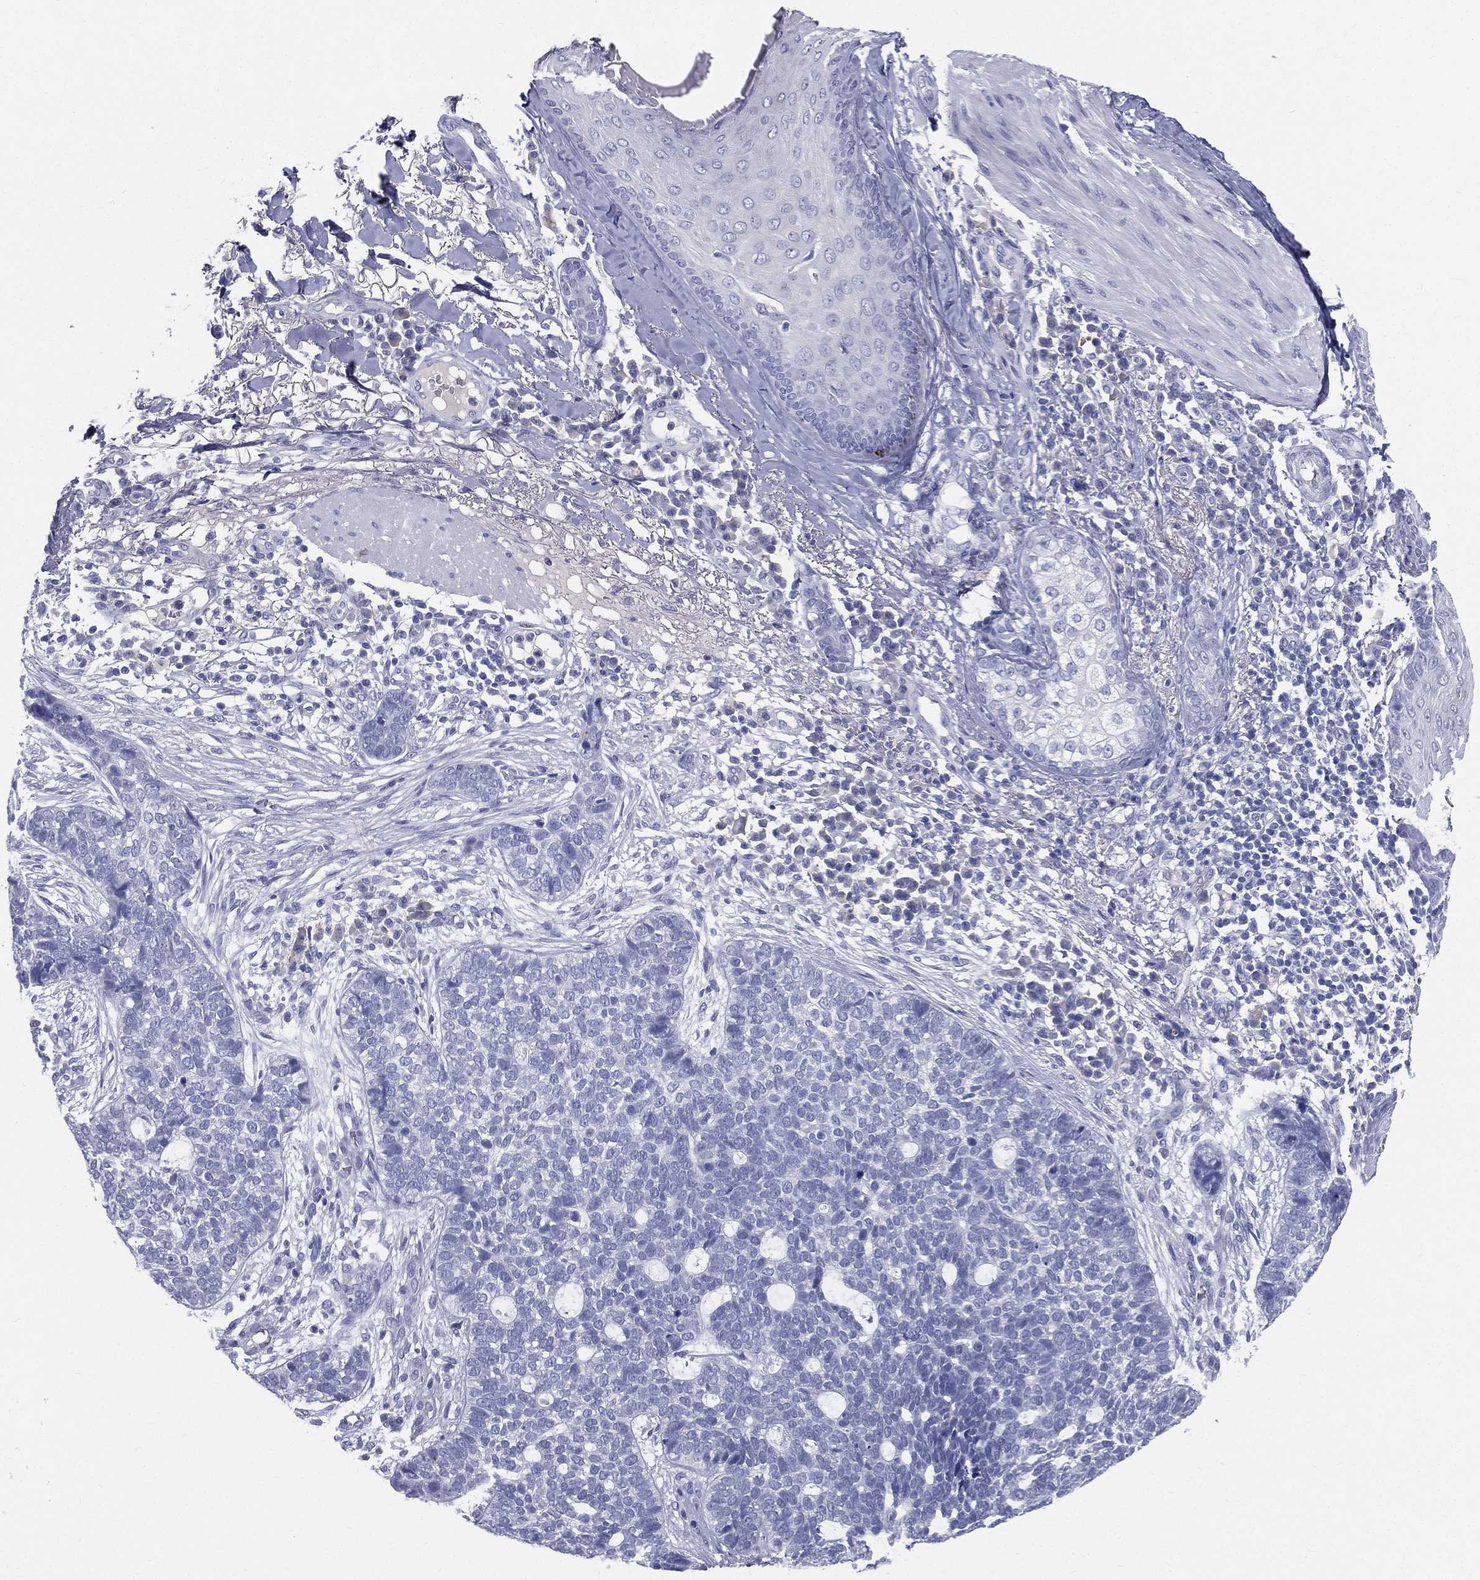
{"staining": {"intensity": "negative", "quantity": "none", "location": "none"}, "tissue": "skin cancer", "cell_type": "Tumor cells", "image_type": "cancer", "snomed": [{"axis": "morphology", "description": "Squamous cell carcinoma, NOS"}, {"axis": "topography", "description": "Skin"}], "caption": "An immunohistochemistry image of skin squamous cell carcinoma is shown. There is no staining in tumor cells of skin squamous cell carcinoma. Nuclei are stained in blue.", "gene": "STS", "patient": {"sex": "male", "age": 88}}